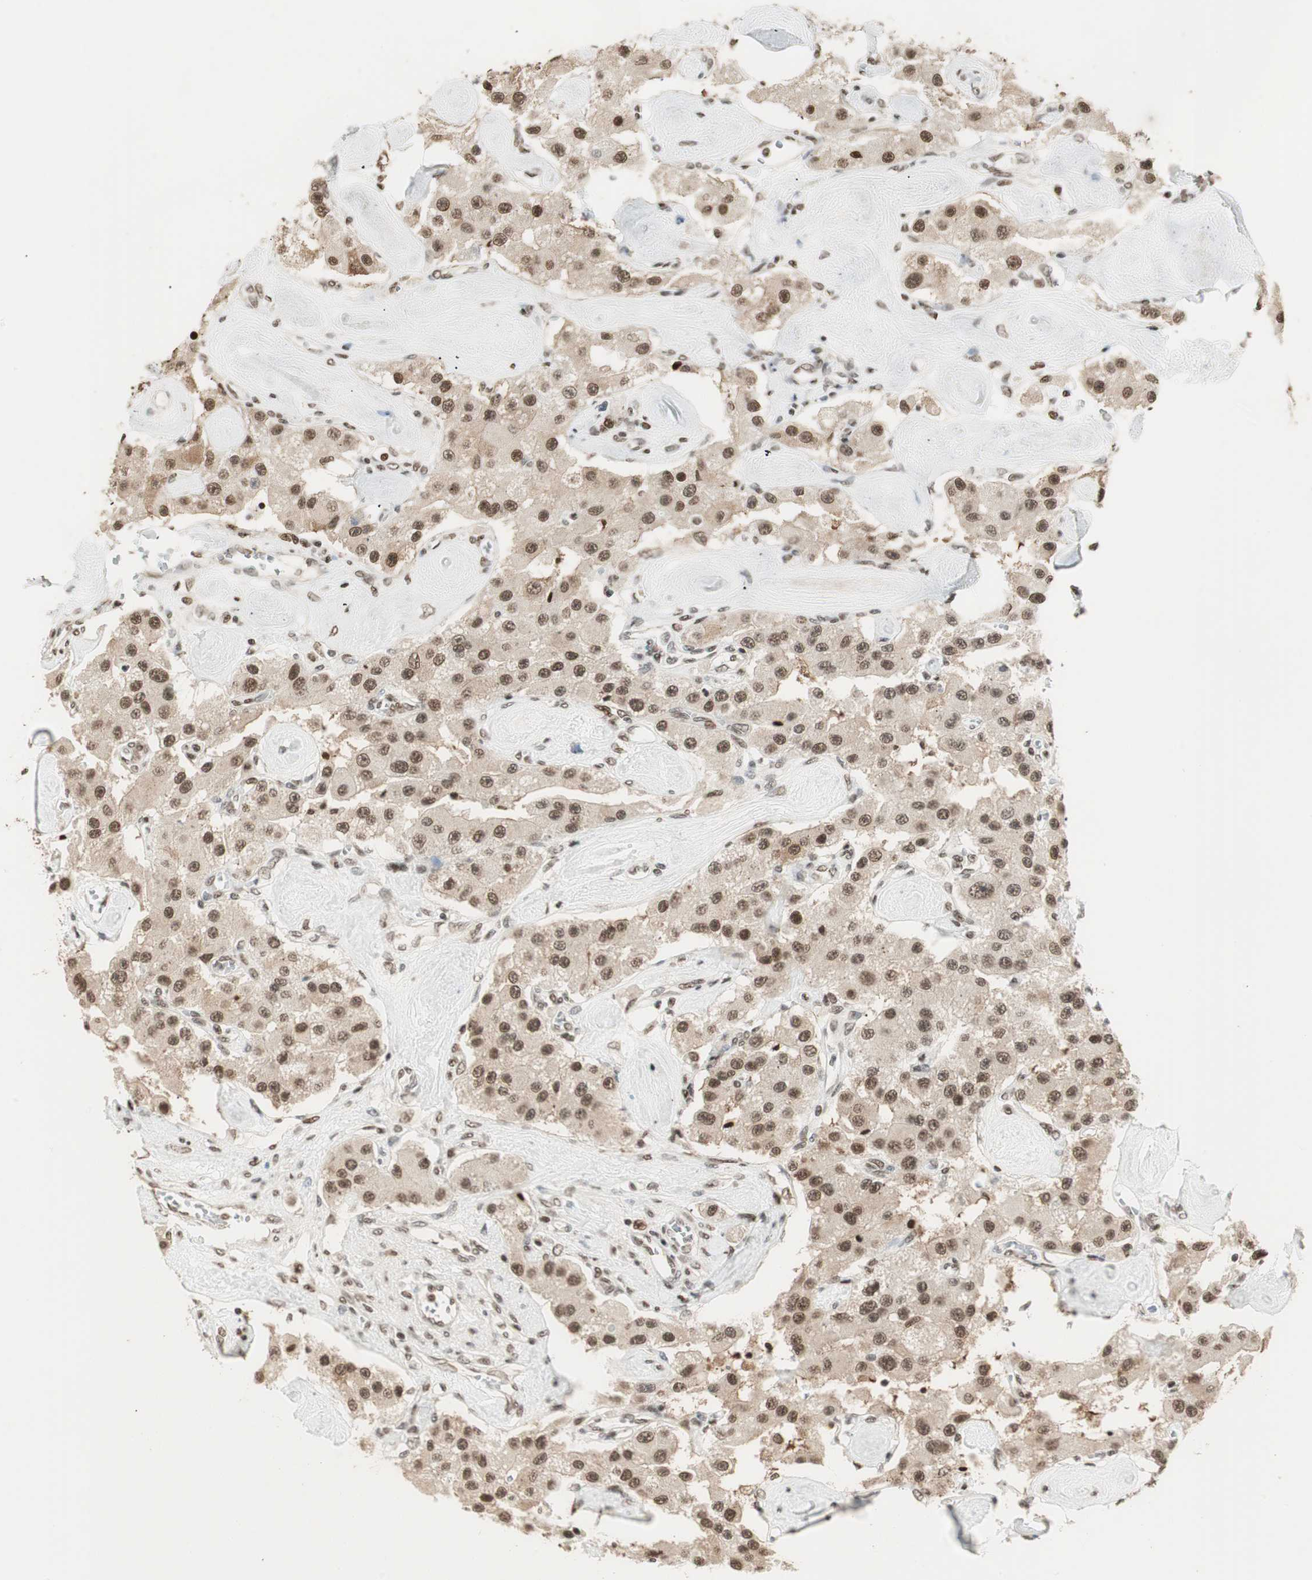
{"staining": {"intensity": "moderate", "quantity": ">75%", "location": "cytoplasmic/membranous,nuclear"}, "tissue": "carcinoid", "cell_type": "Tumor cells", "image_type": "cancer", "snomed": [{"axis": "morphology", "description": "Carcinoid, malignant, NOS"}, {"axis": "topography", "description": "Pancreas"}], "caption": "A brown stain highlights moderate cytoplasmic/membranous and nuclear staining of a protein in human carcinoid tumor cells.", "gene": "SMARCE1", "patient": {"sex": "male", "age": 41}}